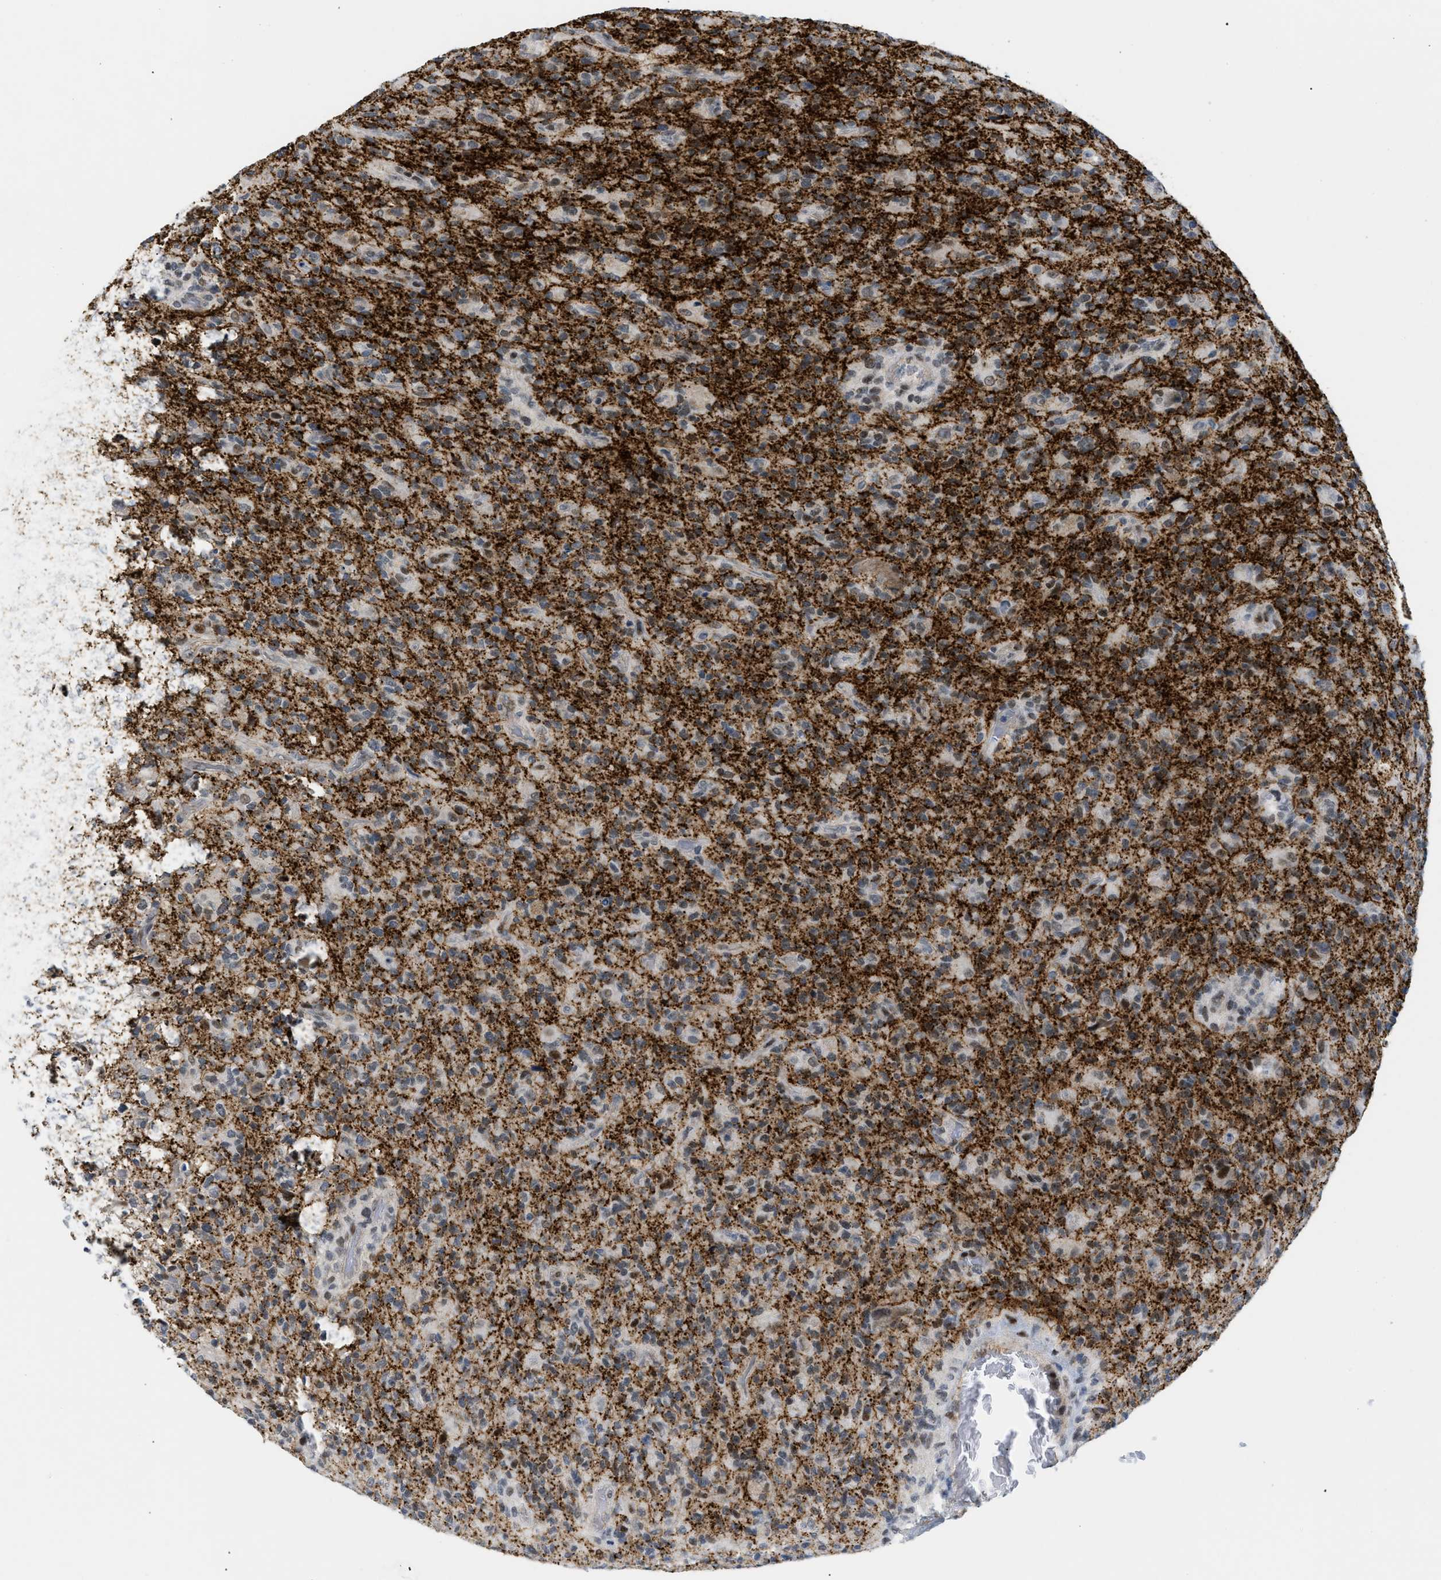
{"staining": {"intensity": "weak", "quantity": "25%-75%", "location": "nuclear"}, "tissue": "glioma", "cell_type": "Tumor cells", "image_type": "cancer", "snomed": [{"axis": "morphology", "description": "Glioma, malignant, High grade"}, {"axis": "topography", "description": "Brain"}], "caption": "This histopathology image displays IHC staining of human malignant glioma (high-grade), with low weak nuclear expression in approximately 25%-75% of tumor cells.", "gene": "MED1", "patient": {"sex": "male", "age": 71}}